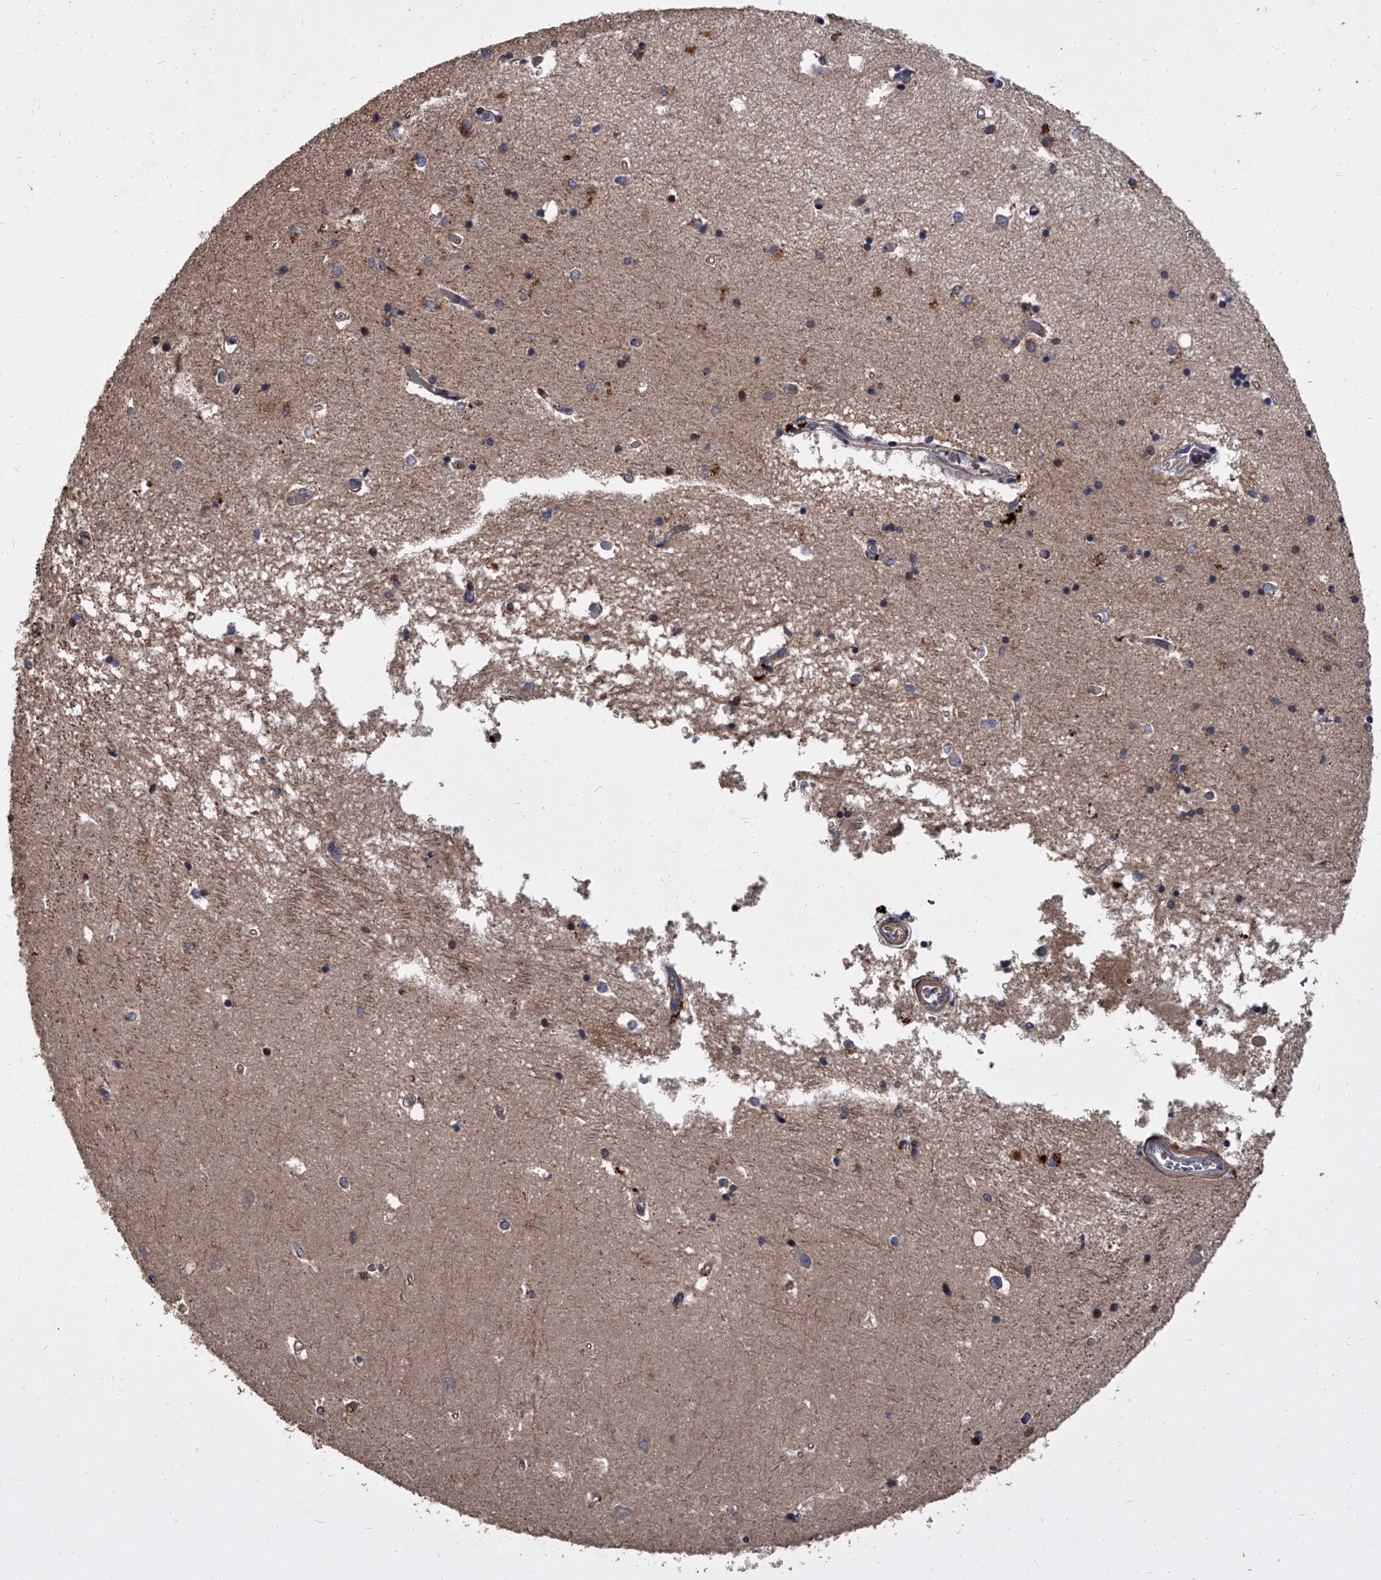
{"staining": {"intensity": "moderate", "quantity": "25%-75%", "location": "cytoplasmic/membranous"}, "tissue": "hippocampus", "cell_type": "Glial cells", "image_type": "normal", "snomed": [{"axis": "morphology", "description": "Normal tissue, NOS"}, {"axis": "topography", "description": "Hippocampus"}], "caption": "Hippocampus stained with immunohistochemistry exhibits moderate cytoplasmic/membranous expression in about 25%-75% of glial cells. (IHC, brightfield microscopy, high magnification).", "gene": "STK36", "patient": {"sex": "male", "age": 45}}